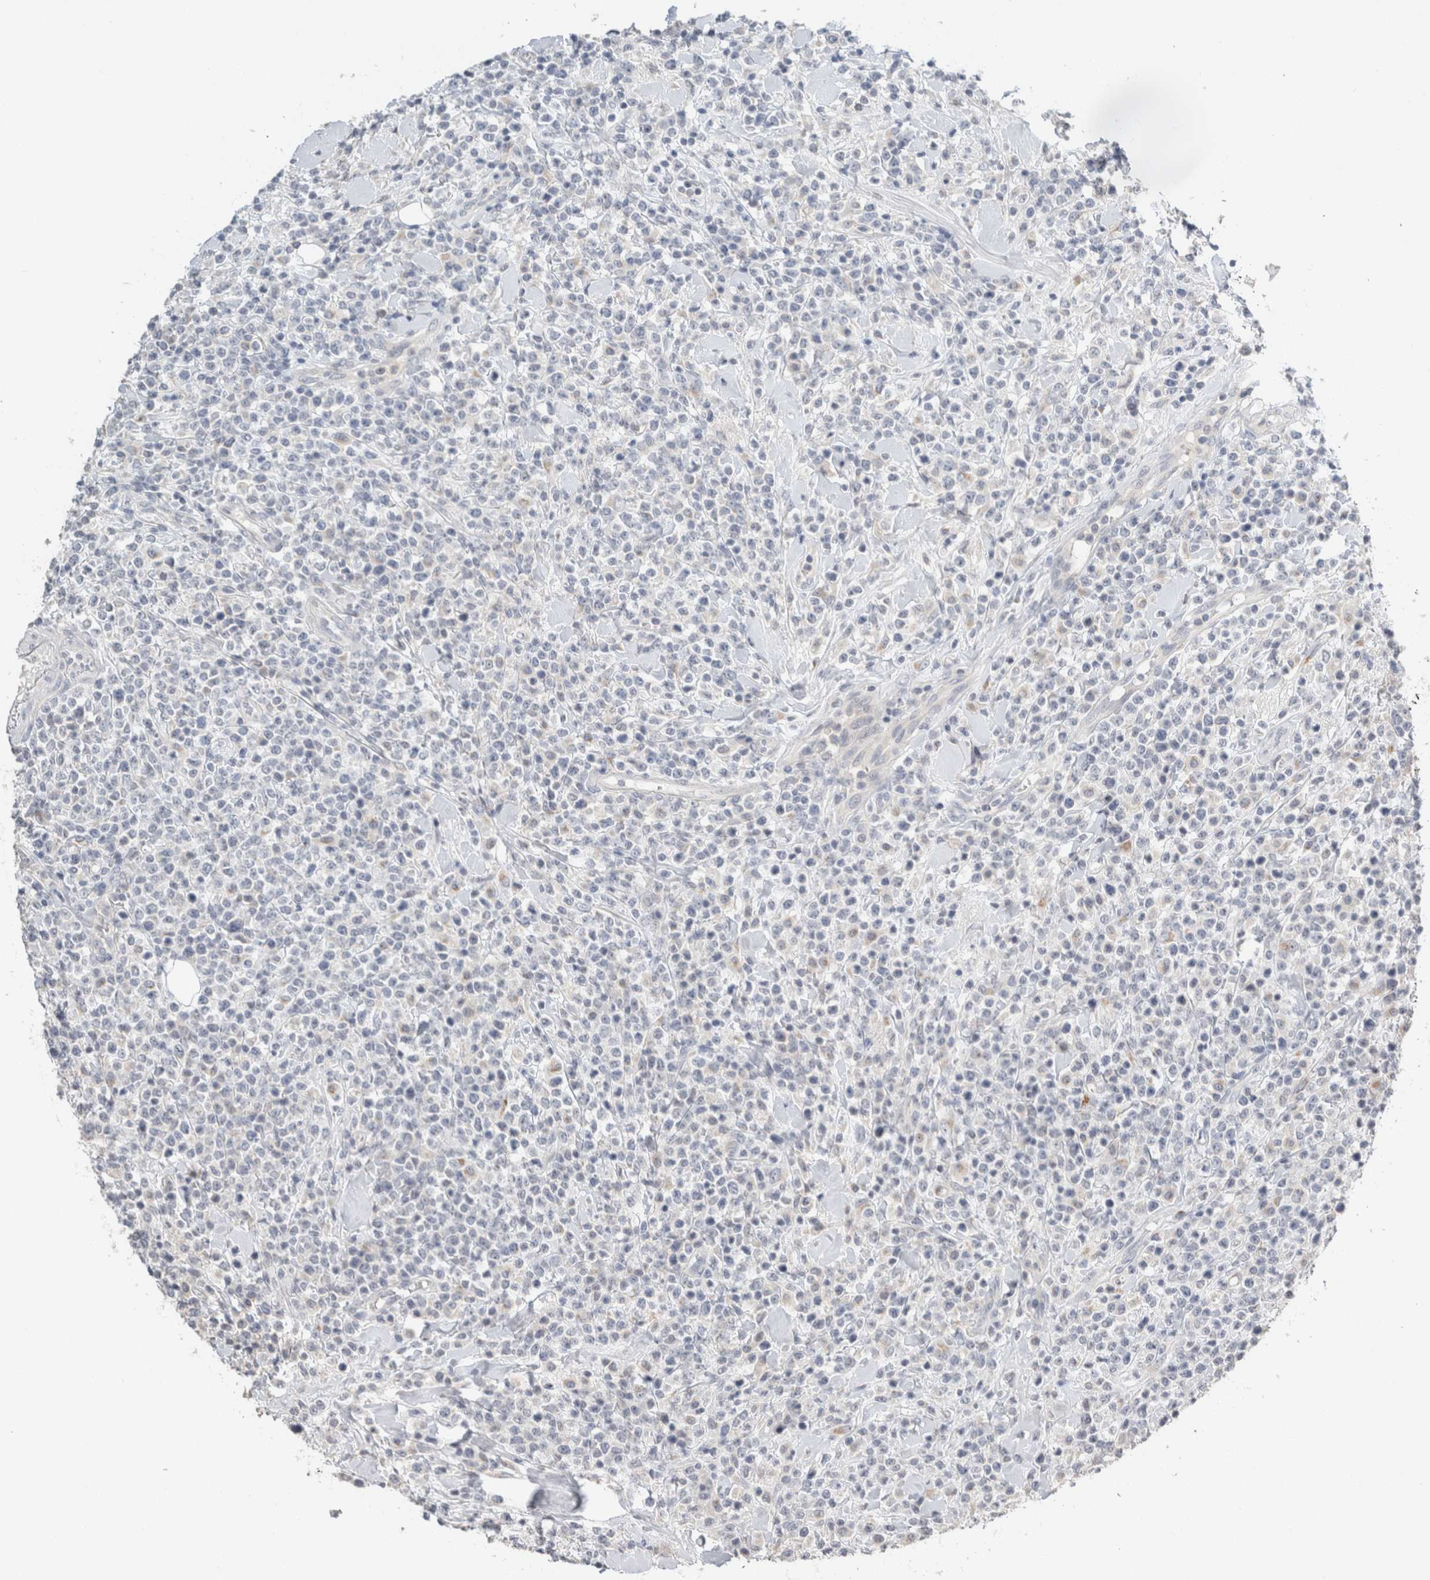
{"staining": {"intensity": "negative", "quantity": "none", "location": "none"}, "tissue": "lymphoma", "cell_type": "Tumor cells", "image_type": "cancer", "snomed": [{"axis": "morphology", "description": "Malignant lymphoma, non-Hodgkin's type, High grade"}, {"axis": "topography", "description": "Colon"}], "caption": "This is an immunohistochemistry (IHC) histopathology image of malignant lymphoma, non-Hodgkin's type (high-grade). There is no expression in tumor cells.", "gene": "CRAT", "patient": {"sex": "female", "age": 53}}